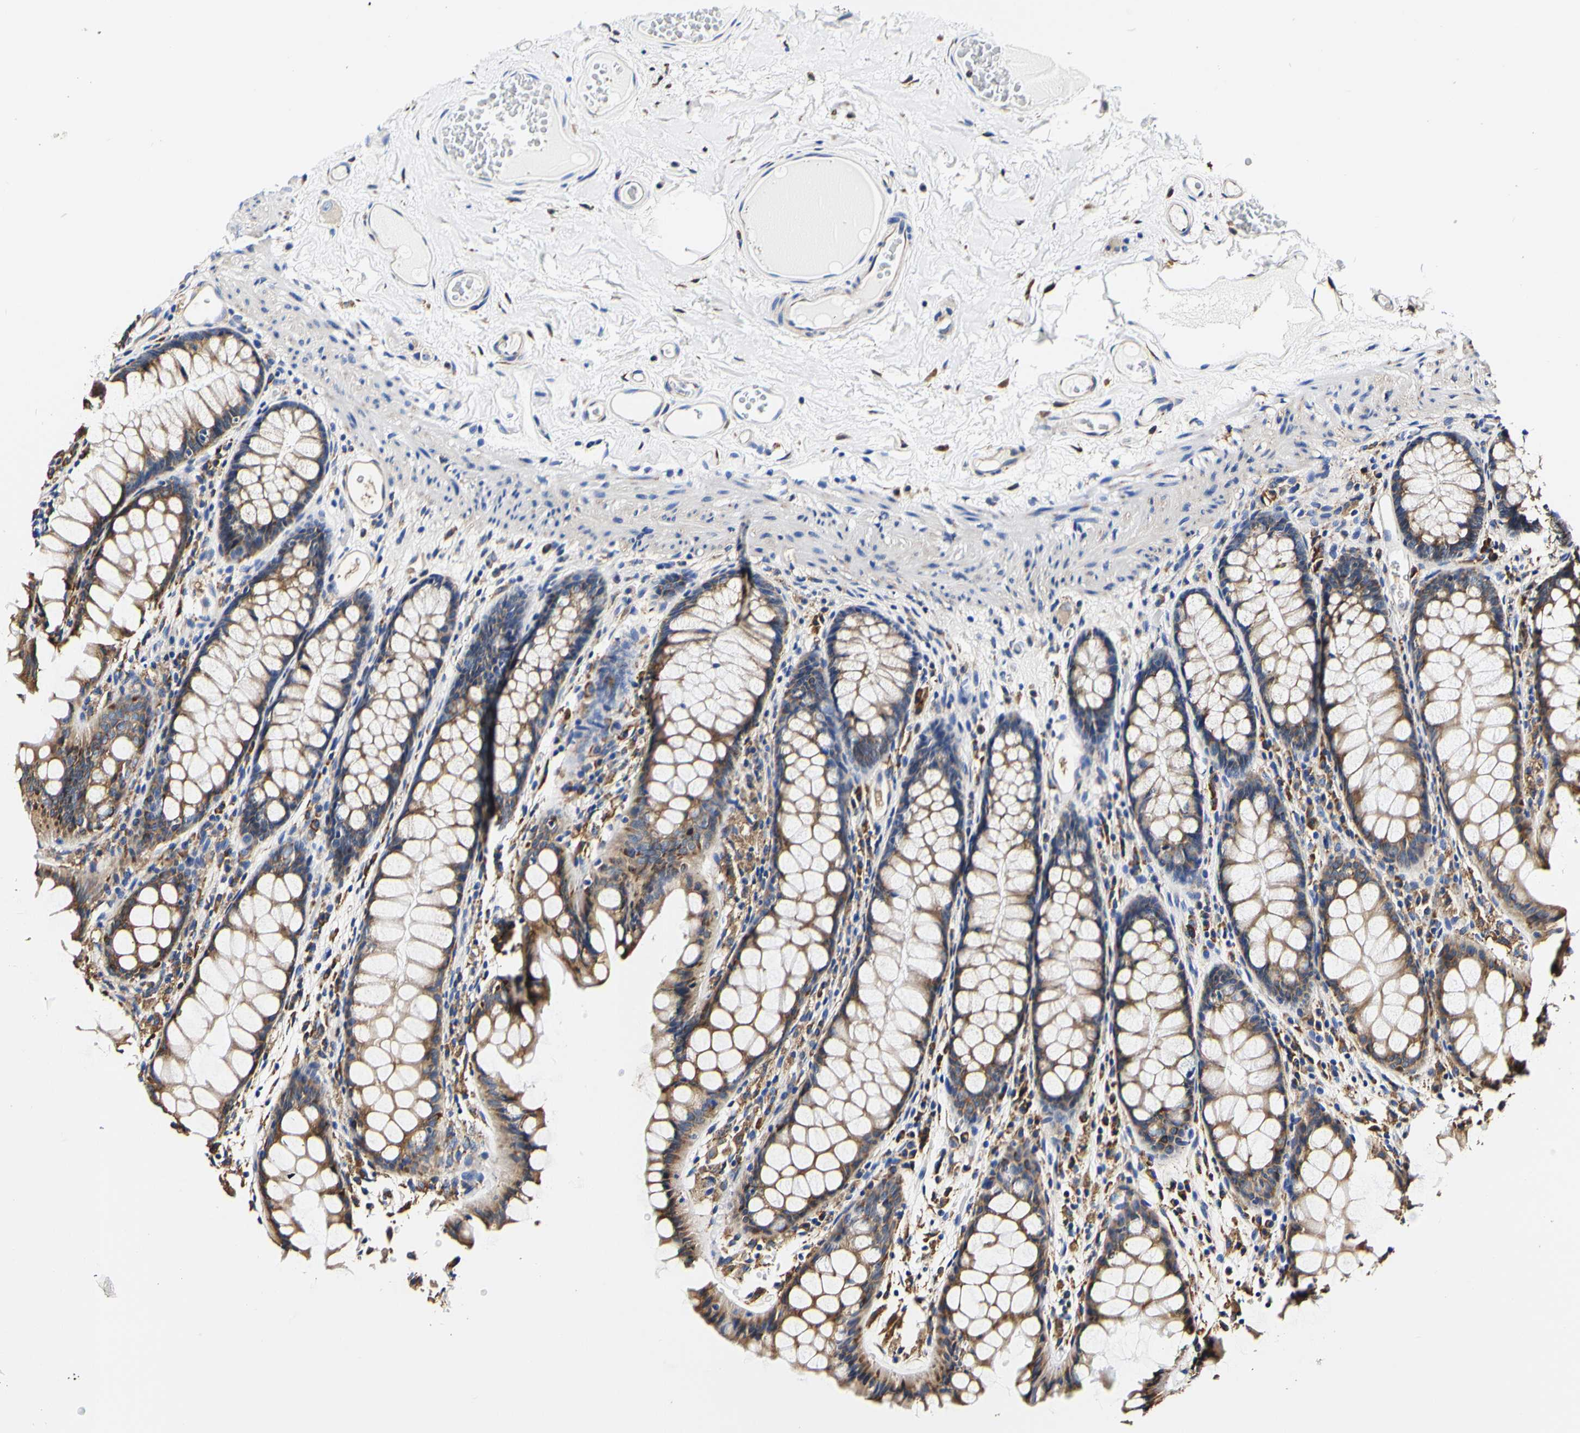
{"staining": {"intensity": "moderate", "quantity": ">75%", "location": "cytoplasmic/membranous"}, "tissue": "colon", "cell_type": "Endothelial cells", "image_type": "normal", "snomed": [{"axis": "morphology", "description": "Normal tissue, NOS"}, {"axis": "topography", "description": "Colon"}], "caption": "Immunohistochemical staining of benign colon reveals medium levels of moderate cytoplasmic/membranous positivity in about >75% of endothelial cells. The protein of interest is shown in brown color, while the nuclei are stained blue.", "gene": "P4HB", "patient": {"sex": "female", "age": 55}}